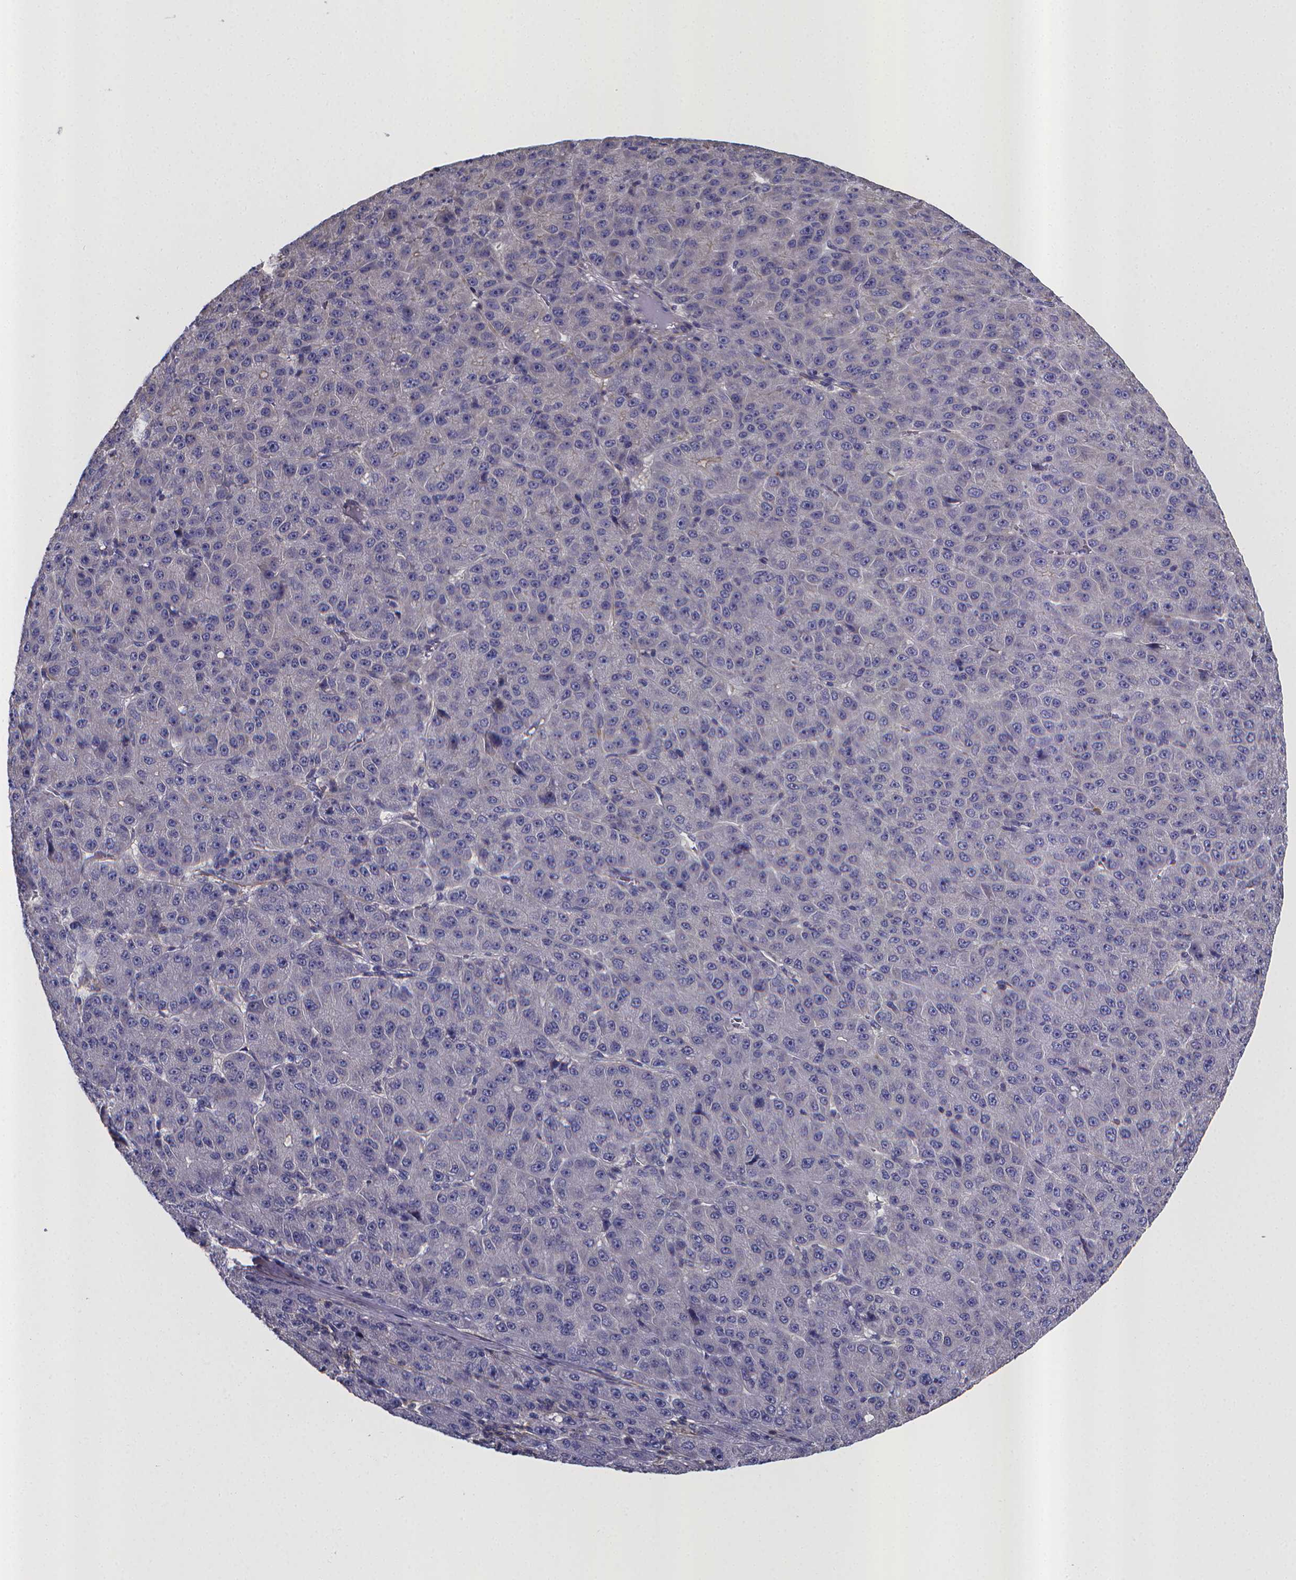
{"staining": {"intensity": "negative", "quantity": "none", "location": "none"}, "tissue": "liver cancer", "cell_type": "Tumor cells", "image_type": "cancer", "snomed": [{"axis": "morphology", "description": "Carcinoma, Hepatocellular, NOS"}, {"axis": "topography", "description": "Liver"}], "caption": "Hepatocellular carcinoma (liver) stained for a protein using IHC demonstrates no positivity tumor cells.", "gene": "RERG", "patient": {"sex": "male", "age": 67}}